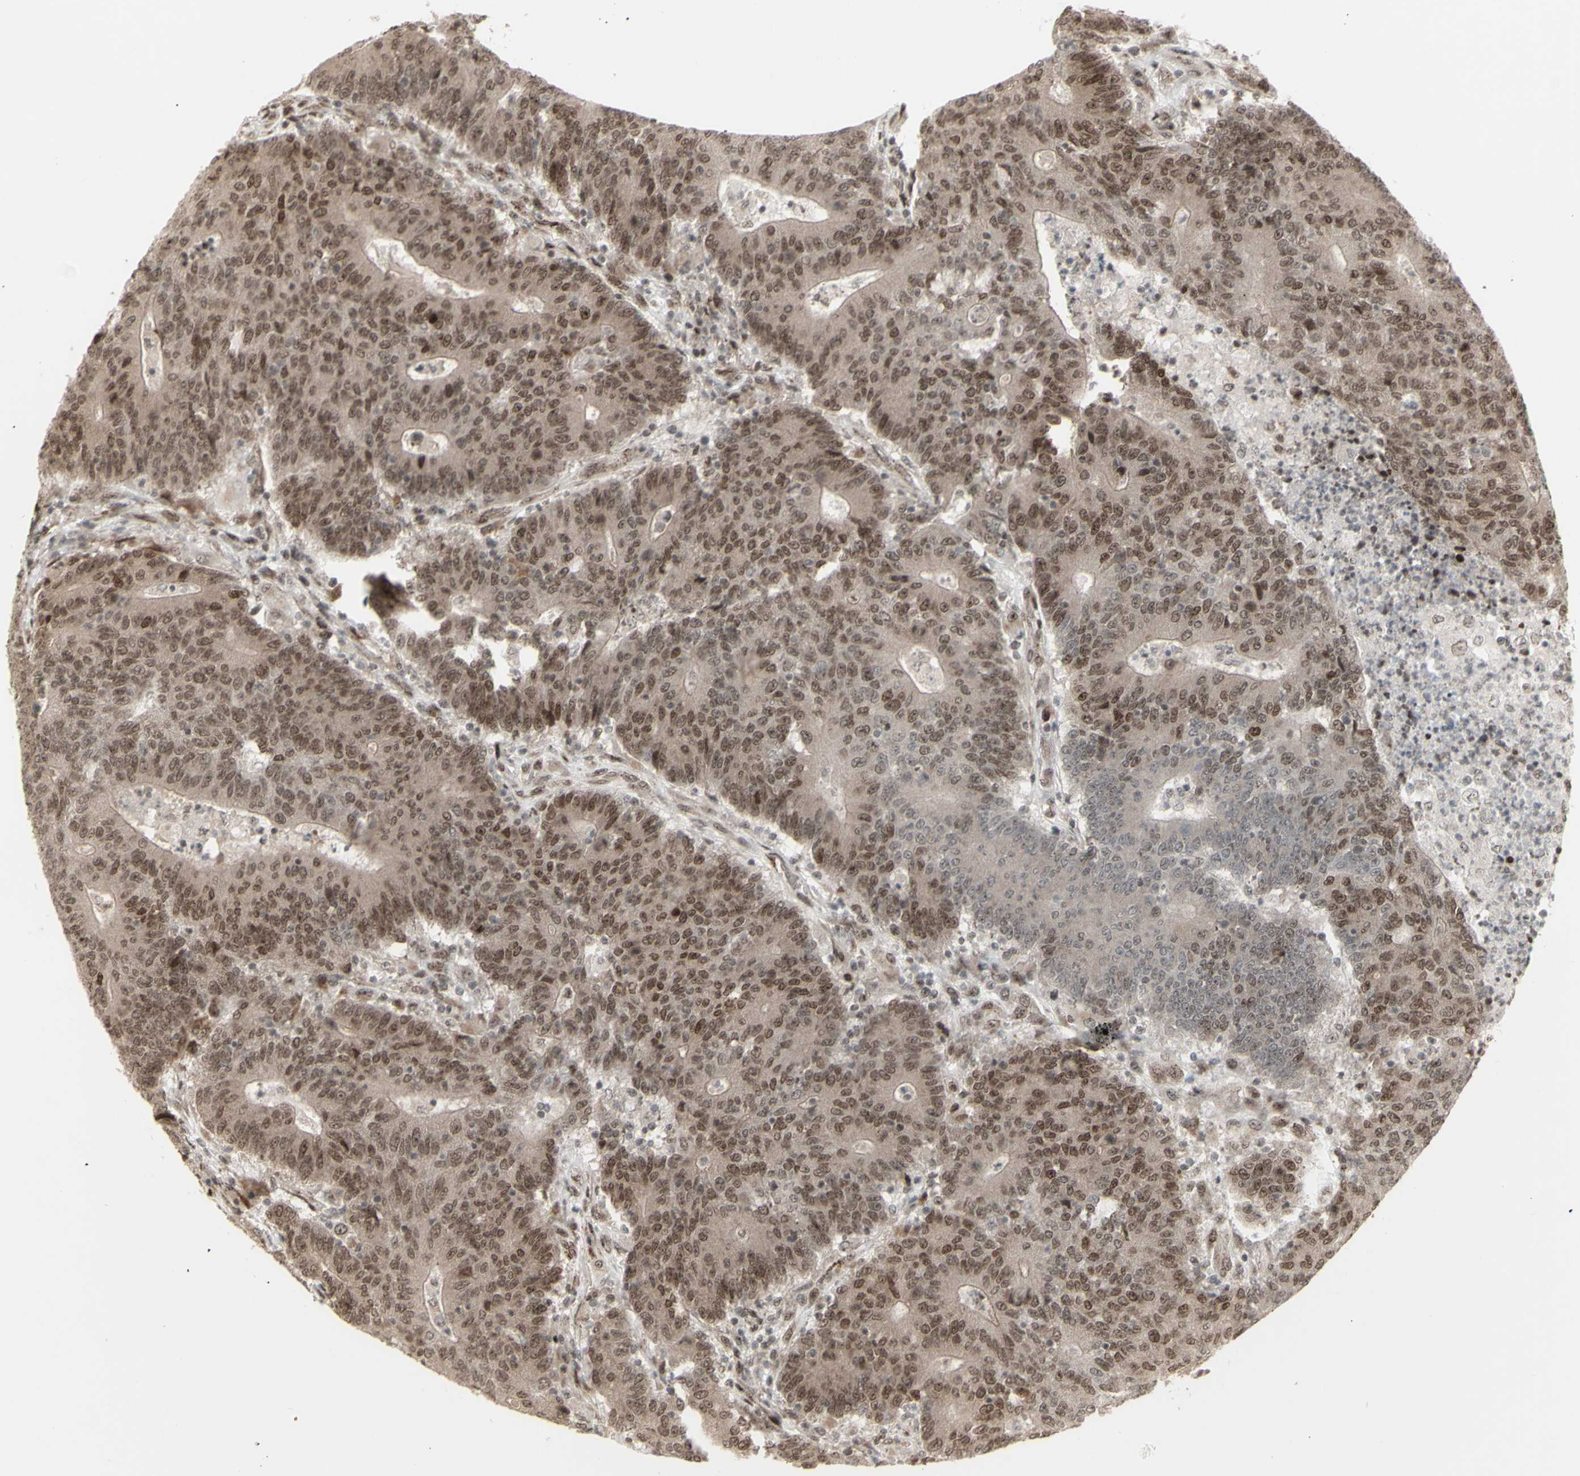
{"staining": {"intensity": "moderate", "quantity": ">75%", "location": "cytoplasmic/membranous,nuclear"}, "tissue": "colorectal cancer", "cell_type": "Tumor cells", "image_type": "cancer", "snomed": [{"axis": "morphology", "description": "Normal tissue, NOS"}, {"axis": "morphology", "description": "Adenocarcinoma, NOS"}, {"axis": "topography", "description": "Colon"}], "caption": "Colorectal cancer tissue shows moderate cytoplasmic/membranous and nuclear positivity in approximately >75% of tumor cells", "gene": "CBX1", "patient": {"sex": "female", "age": 75}}